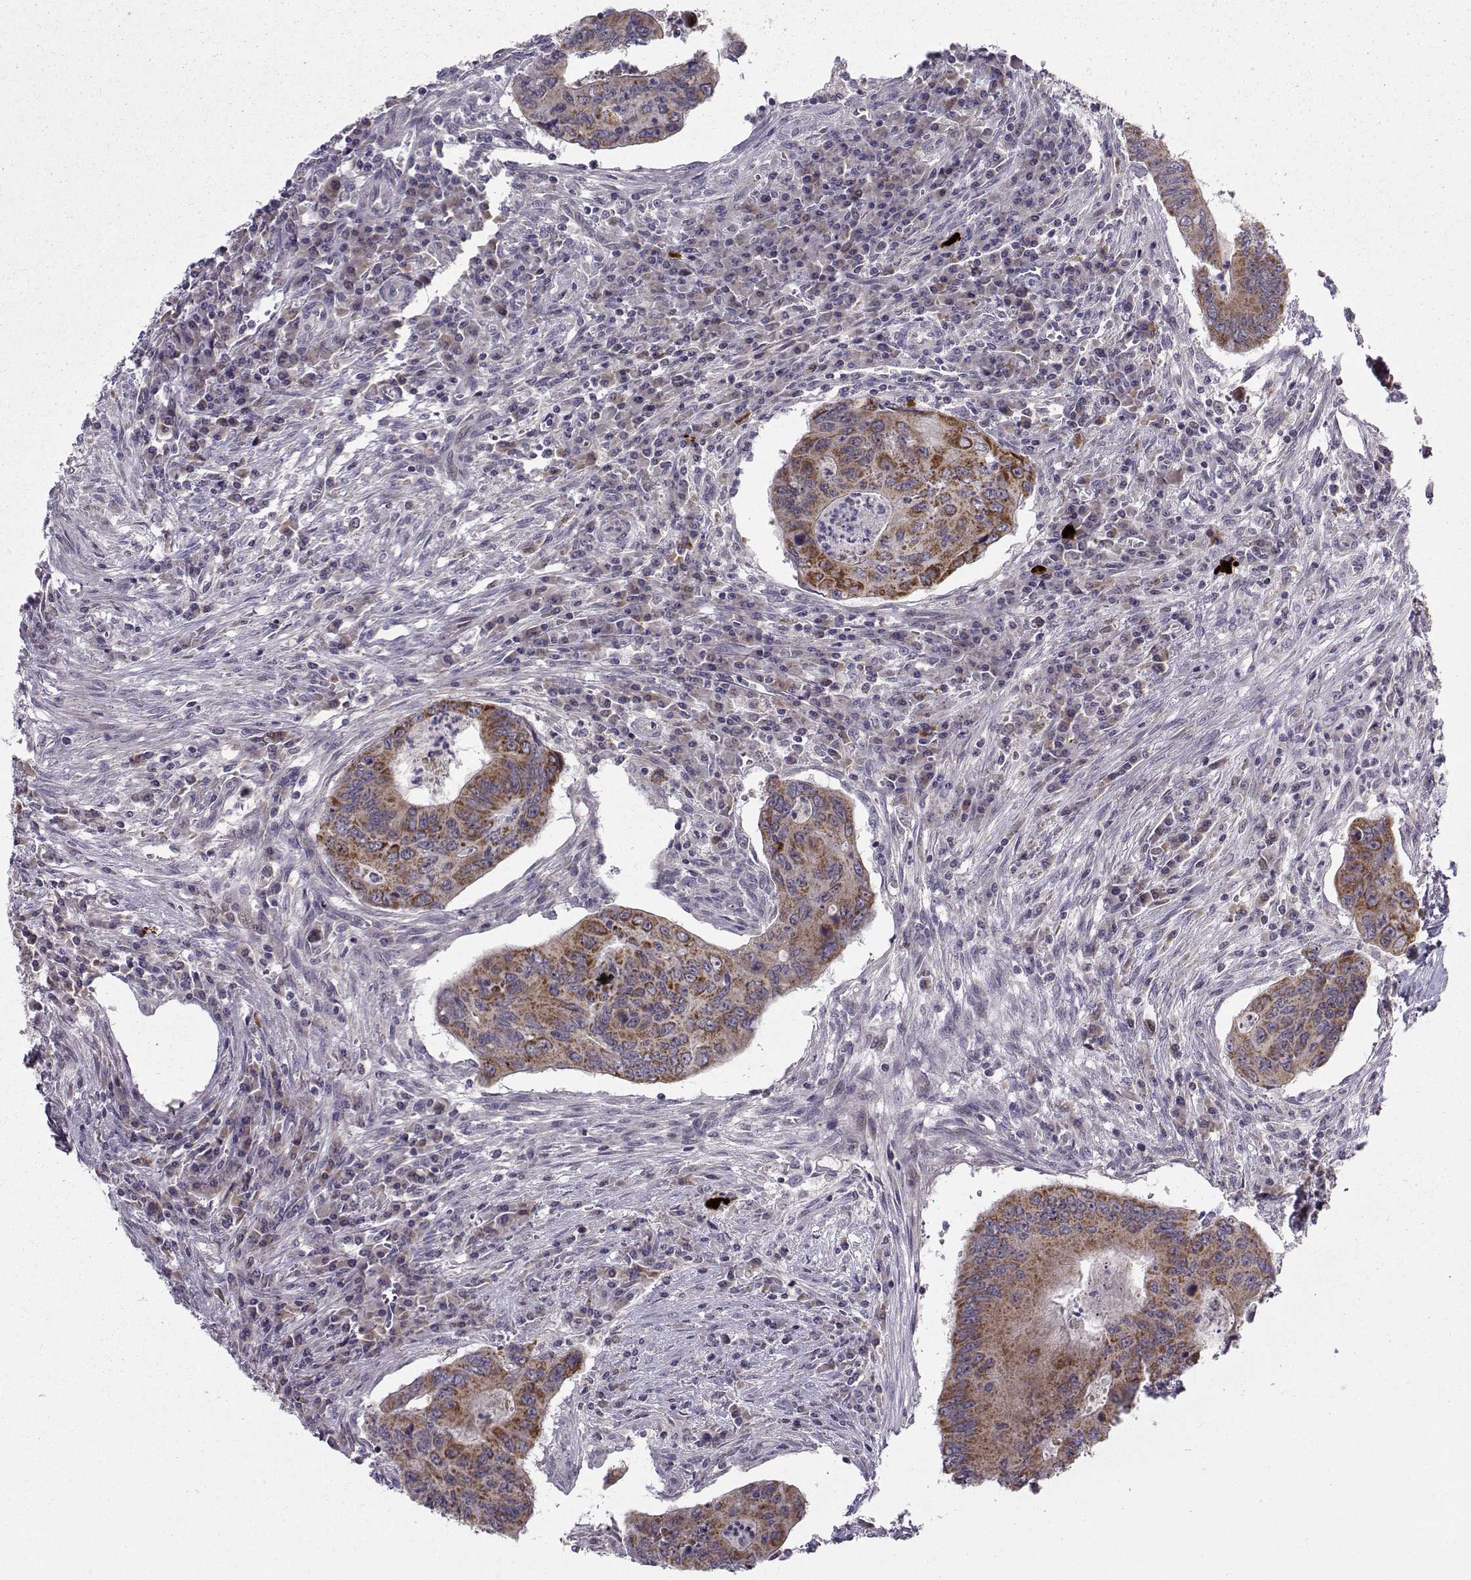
{"staining": {"intensity": "strong", "quantity": ">75%", "location": "cytoplasmic/membranous"}, "tissue": "colorectal cancer", "cell_type": "Tumor cells", "image_type": "cancer", "snomed": [{"axis": "morphology", "description": "Adenocarcinoma, NOS"}, {"axis": "topography", "description": "Colon"}], "caption": "Brown immunohistochemical staining in human adenocarcinoma (colorectal) exhibits strong cytoplasmic/membranous expression in approximately >75% of tumor cells.", "gene": "NECAB3", "patient": {"sex": "male", "age": 53}}